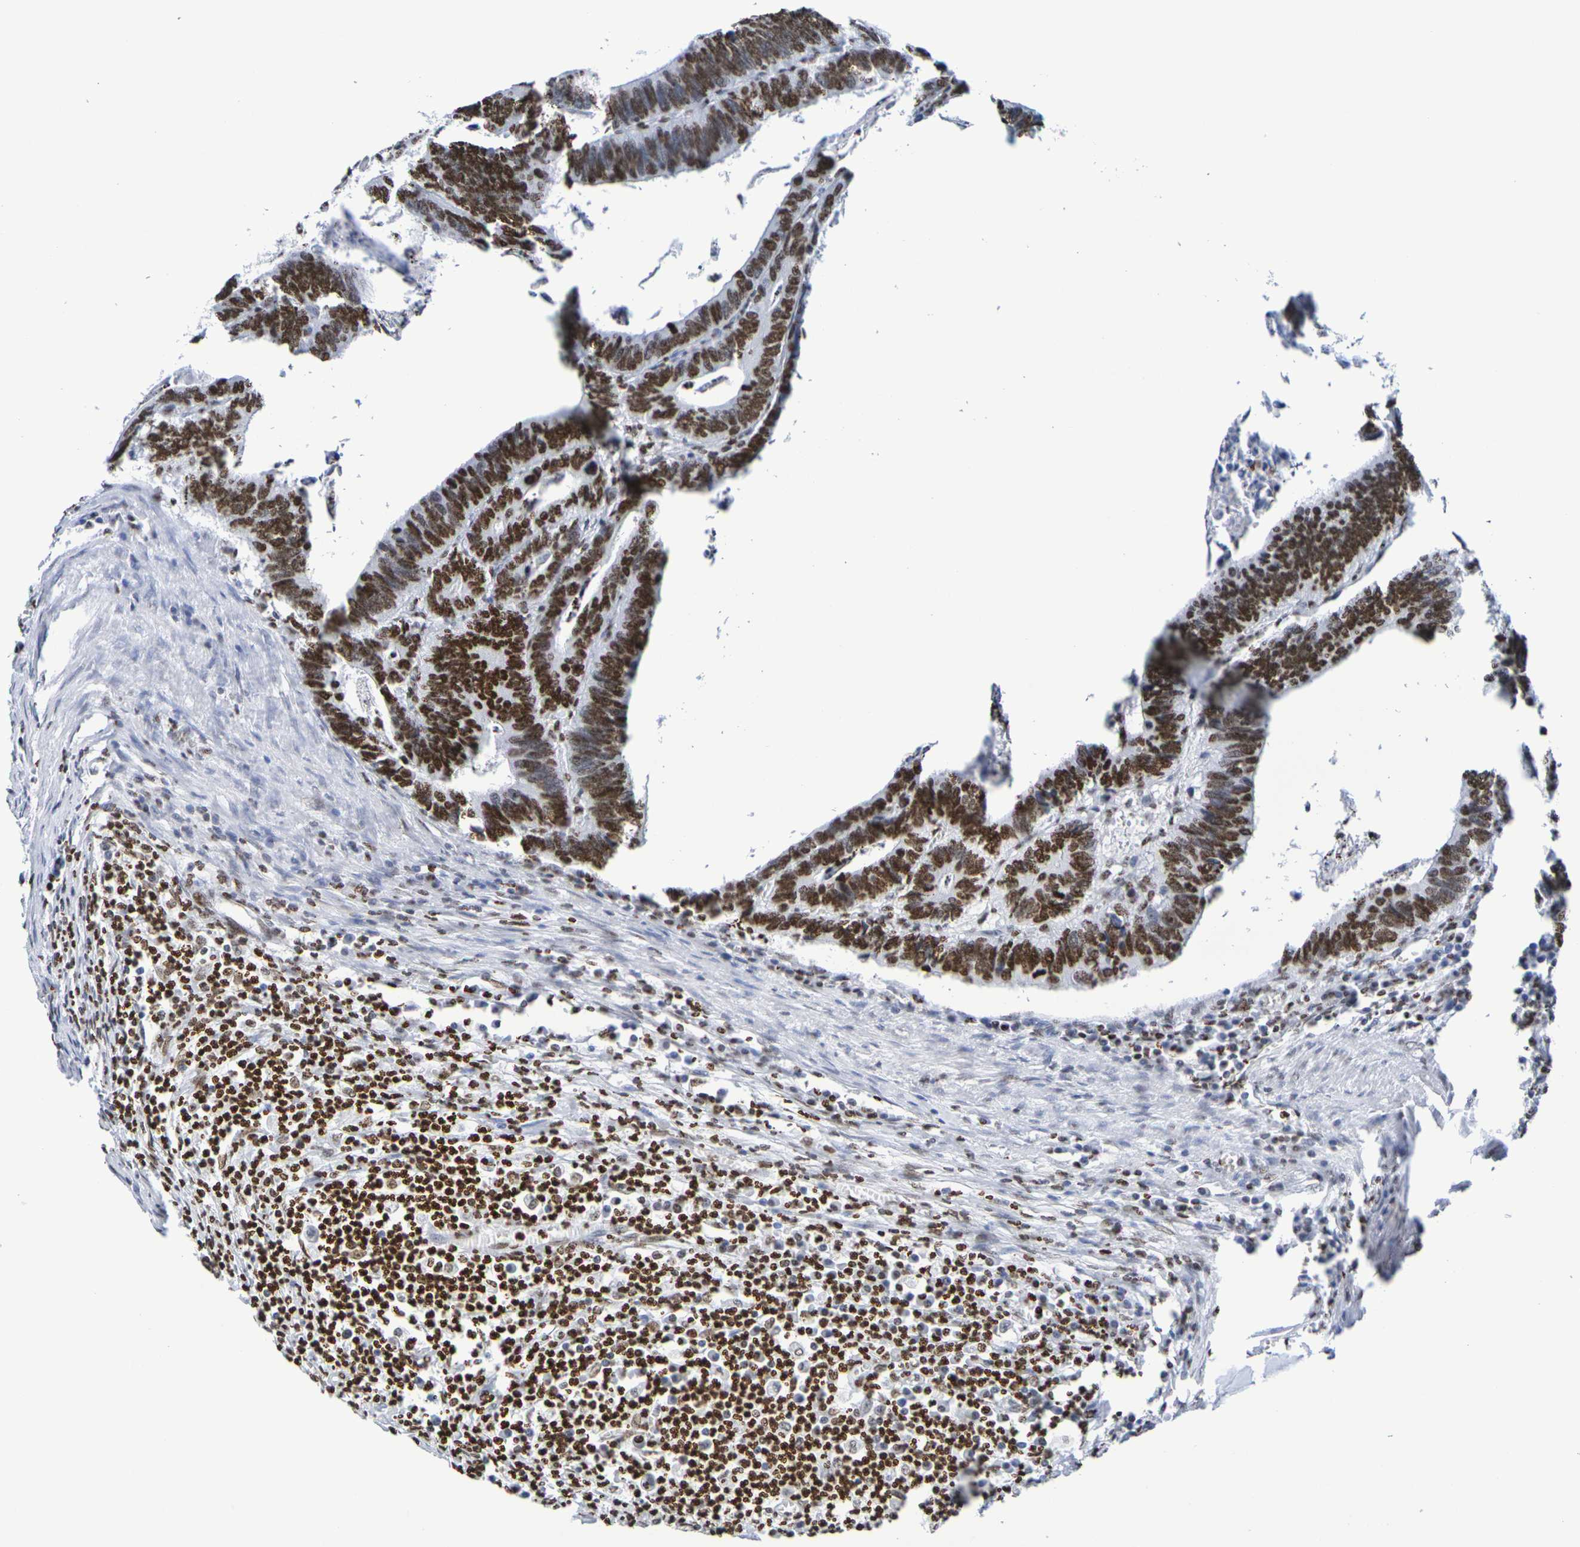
{"staining": {"intensity": "strong", "quantity": ">75%", "location": "nuclear"}, "tissue": "colorectal cancer", "cell_type": "Tumor cells", "image_type": "cancer", "snomed": [{"axis": "morphology", "description": "Adenocarcinoma, NOS"}, {"axis": "topography", "description": "Colon"}], "caption": "Colorectal adenocarcinoma was stained to show a protein in brown. There is high levels of strong nuclear staining in about >75% of tumor cells.", "gene": "H1-5", "patient": {"sex": "male", "age": 72}}